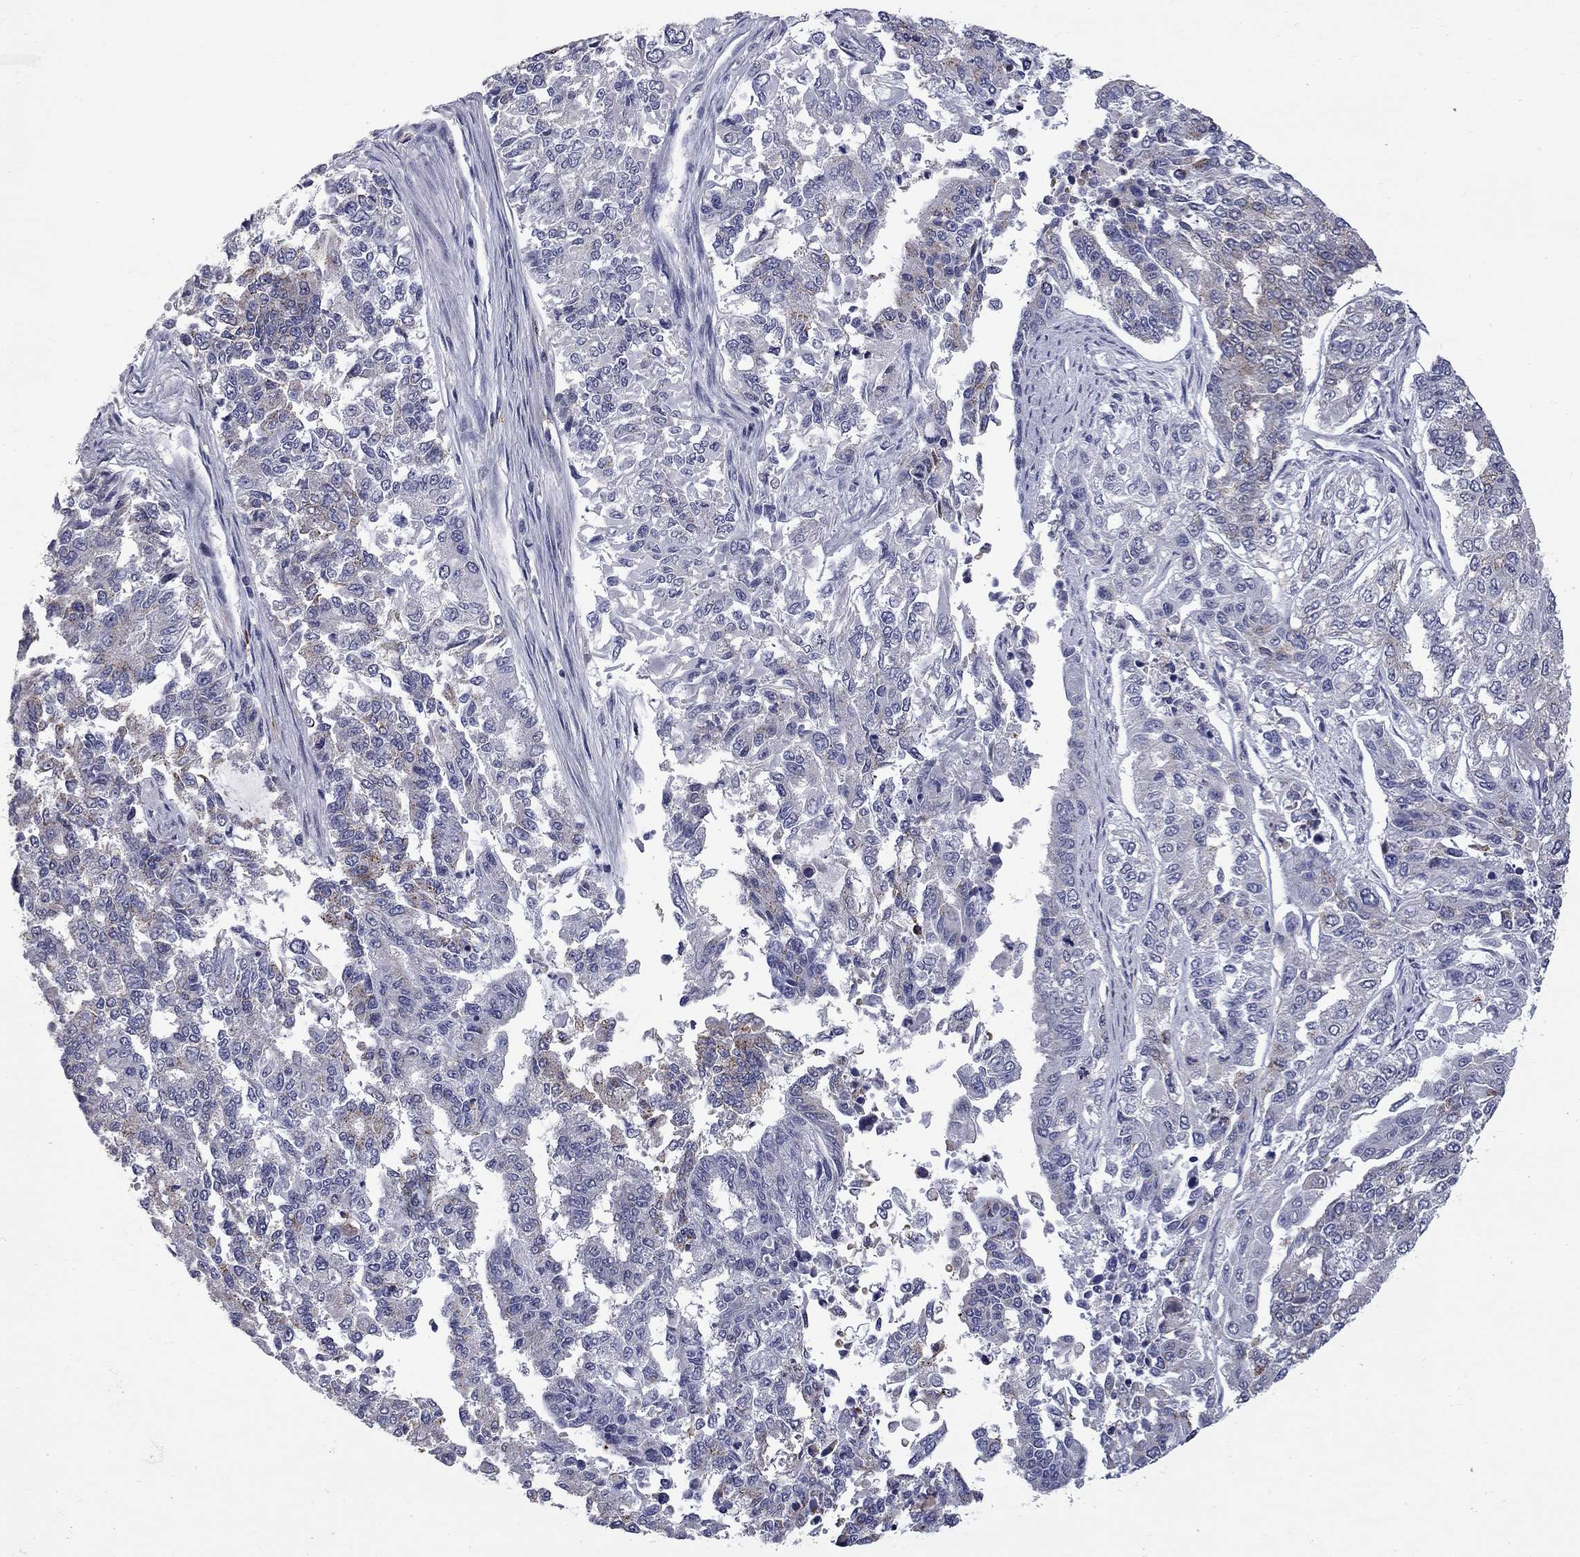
{"staining": {"intensity": "weak", "quantity": "<25%", "location": "cytoplasmic/membranous"}, "tissue": "endometrial cancer", "cell_type": "Tumor cells", "image_type": "cancer", "snomed": [{"axis": "morphology", "description": "Adenocarcinoma, NOS"}, {"axis": "topography", "description": "Uterus"}], "caption": "Immunohistochemistry (IHC) image of neoplastic tissue: endometrial cancer stained with DAB displays no significant protein positivity in tumor cells.", "gene": "HTR4", "patient": {"sex": "female", "age": 59}}